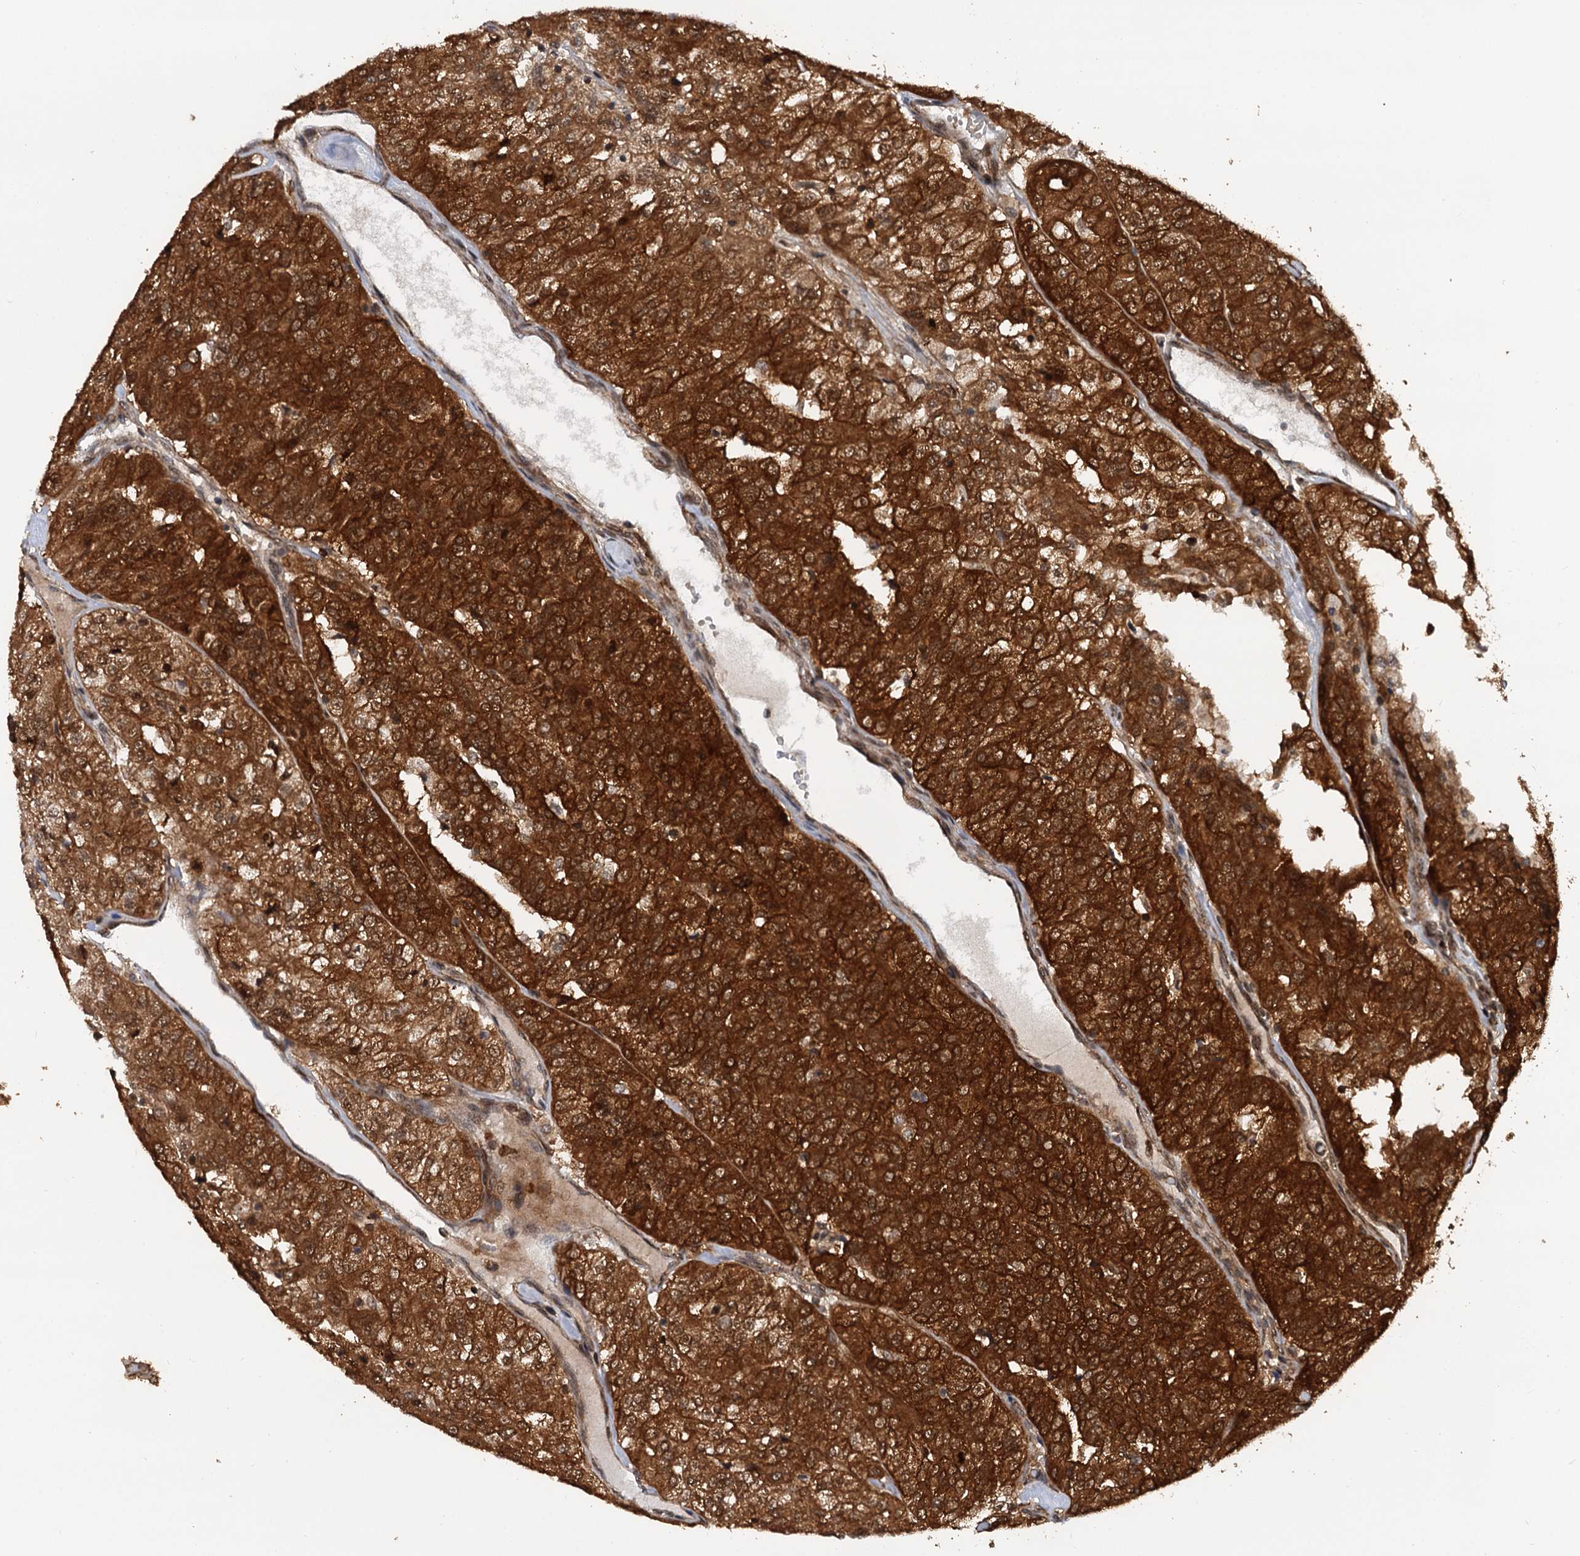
{"staining": {"intensity": "strong", "quantity": ">75%", "location": "cytoplasmic/membranous,nuclear"}, "tissue": "renal cancer", "cell_type": "Tumor cells", "image_type": "cancer", "snomed": [{"axis": "morphology", "description": "Adenocarcinoma, NOS"}, {"axis": "topography", "description": "Kidney"}], "caption": "DAB (3,3'-diaminobenzidine) immunohistochemical staining of human renal cancer shows strong cytoplasmic/membranous and nuclear protein expression in approximately >75% of tumor cells. The staining was performed using DAB, with brown indicating positive protein expression. Nuclei are stained blue with hematoxylin.", "gene": "STUB1", "patient": {"sex": "female", "age": 63}}